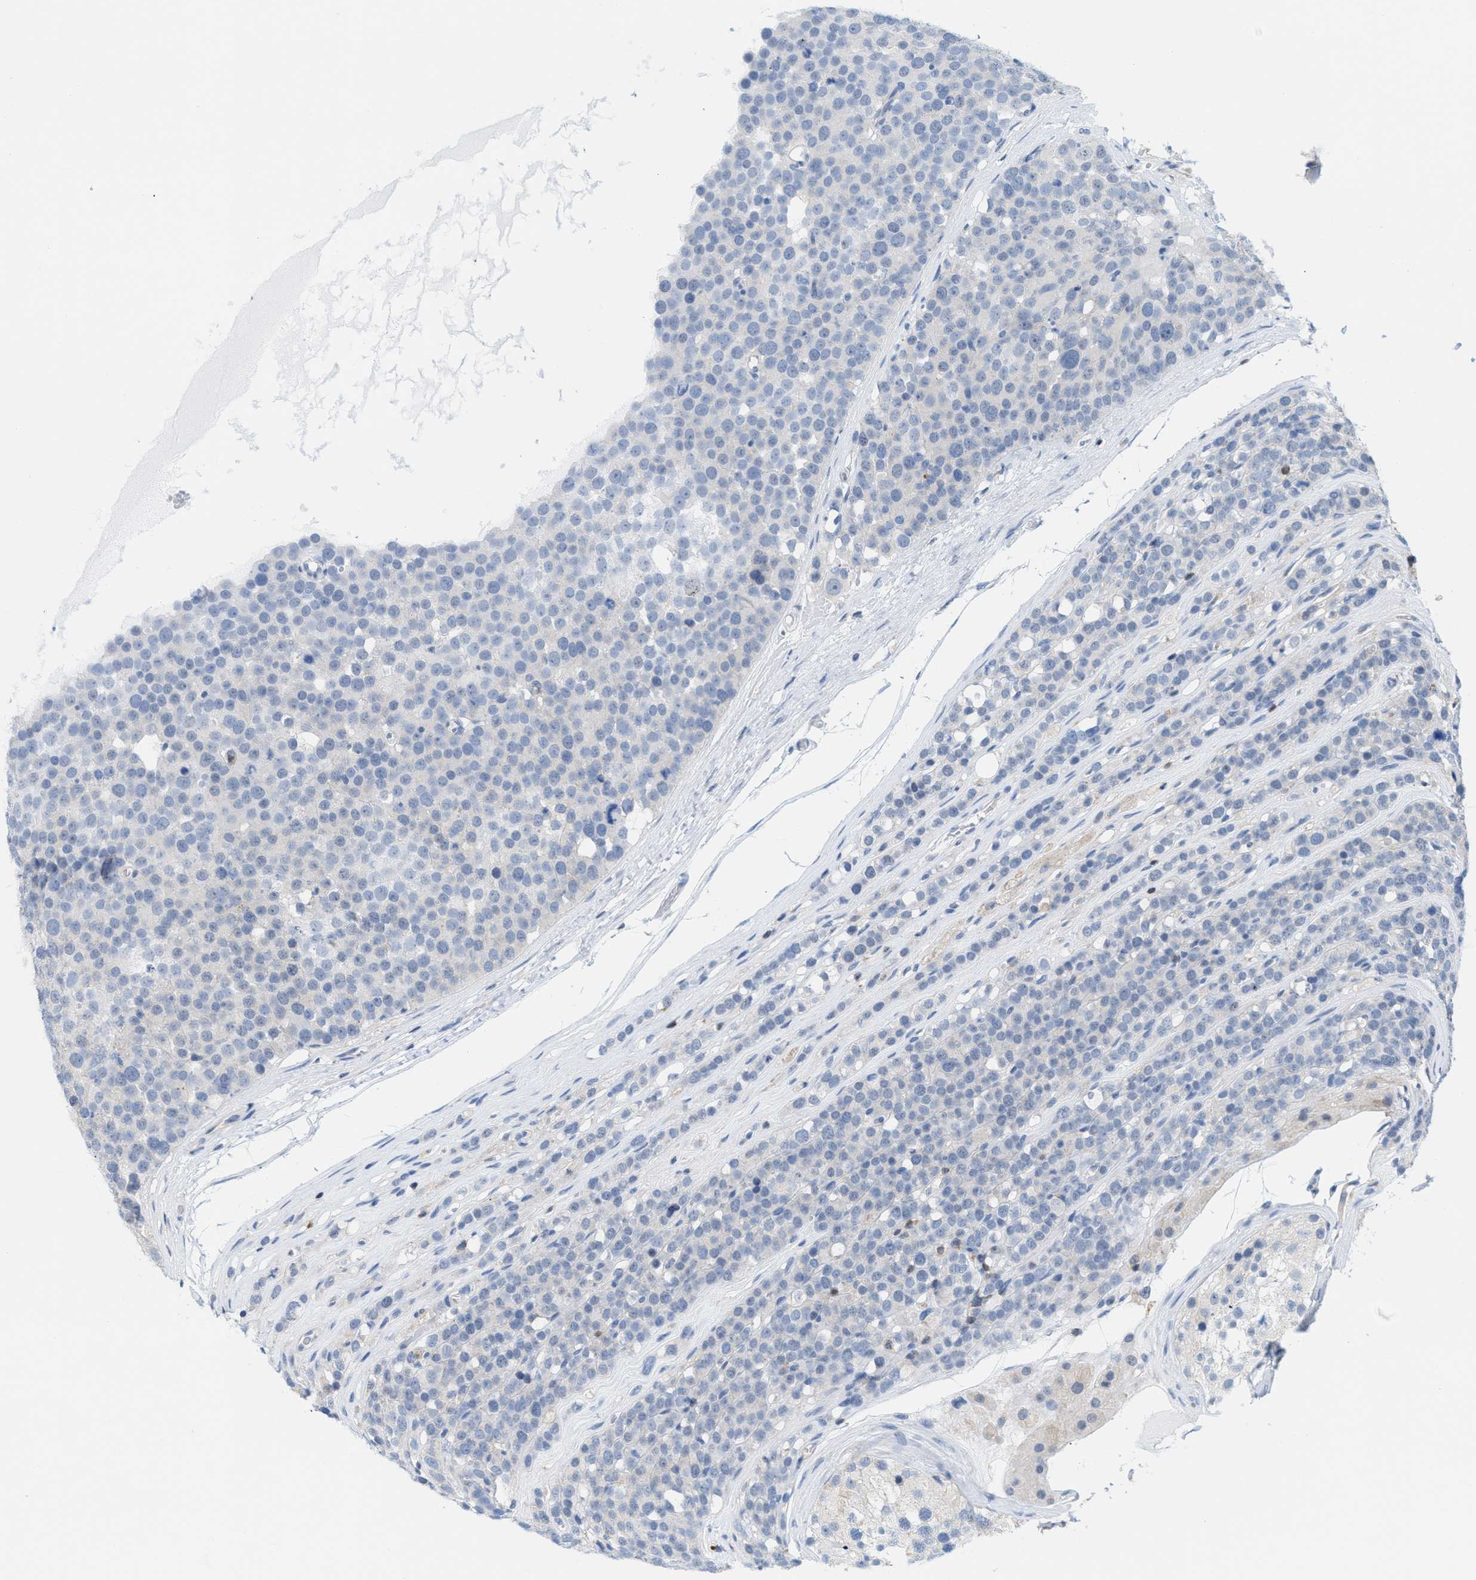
{"staining": {"intensity": "negative", "quantity": "none", "location": "none"}, "tissue": "testis cancer", "cell_type": "Tumor cells", "image_type": "cancer", "snomed": [{"axis": "morphology", "description": "Seminoma, NOS"}, {"axis": "topography", "description": "Testis"}], "caption": "There is no significant positivity in tumor cells of testis cancer (seminoma).", "gene": "IL16", "patient": {"sex": "male", "age": 71}}